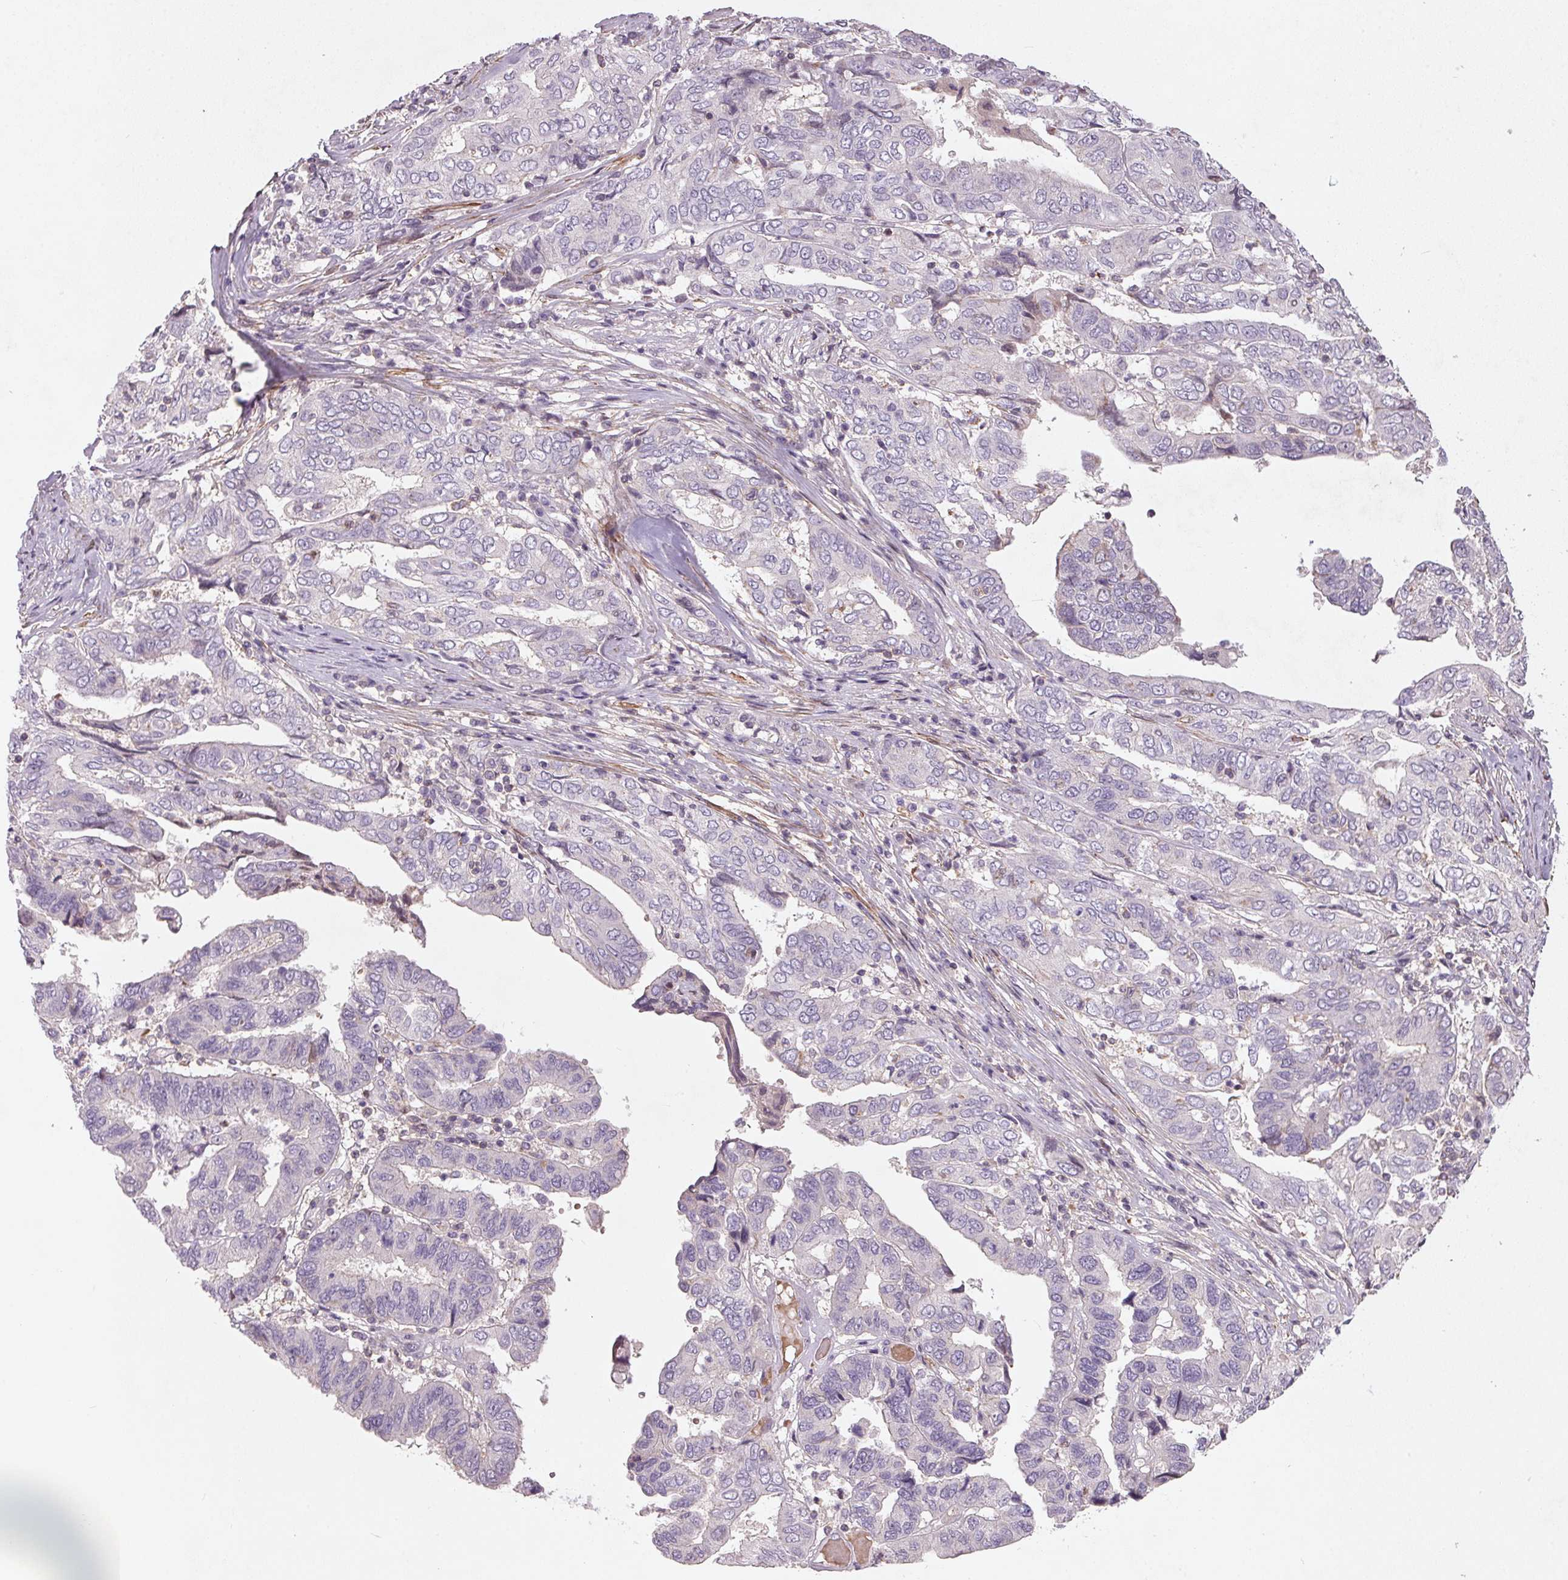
{"staining": {"intensity": "negative", "quantity": "none", "location": "none"}, "tissue": "ovarian cancer", "cell_type": "Tumor cells", "image_type": "cancer", "snomed": [{"axis": "morphology", "description": "Cystadenocarcinoma, serous, NOS"}, {"axis": "topography", "description": "Ovary"}], "caption": "High magnification brightfield microscopy of ovarian serous cystadenocarcinoma stained with DAB (brown) and counterstained with hematoxylin (blue): tumor cells show no significant expression.", "gene": "KCNK15", "patient": {"sex": "female", "age": 79}}